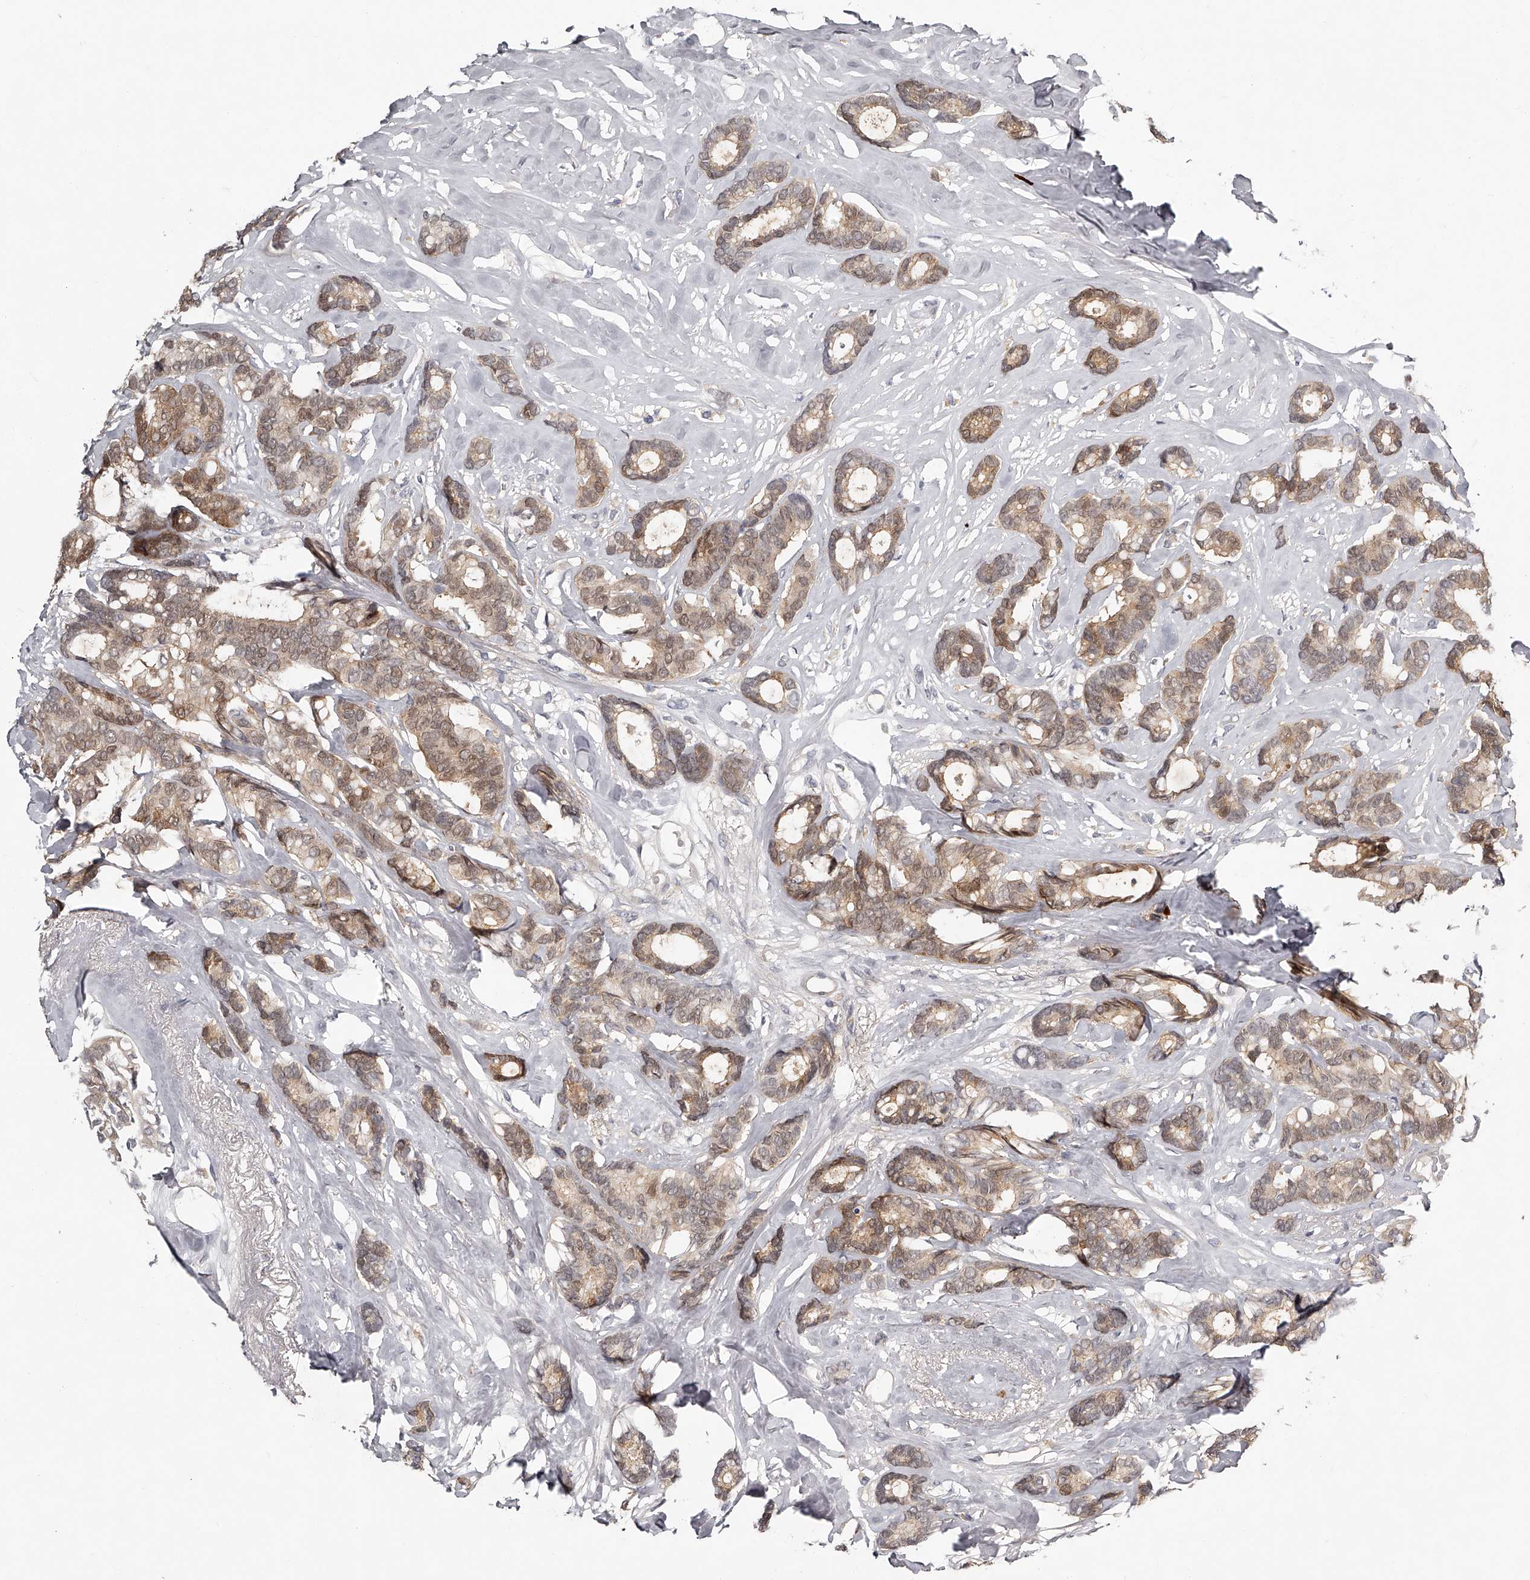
{"staining": {"intensity": "moderate", "quantity": ">75%", "location": "cytoplasmic/membranous,nuclear"}, "tissue": "breast cancer", "cell_type": "Tumor cells", "image_type": "cancer", "snomed": [{"axis": "morphology", "description": "Duct carcinoma"}, {"axis": "topography", "description": "Breast"}], "caption": "Breast infiltrating ductal carcinoma stained with a protein marker shows moderate staining in tumor cells.", "gene": "GGCT", "patient": {"sex": "female", "age": 87}}